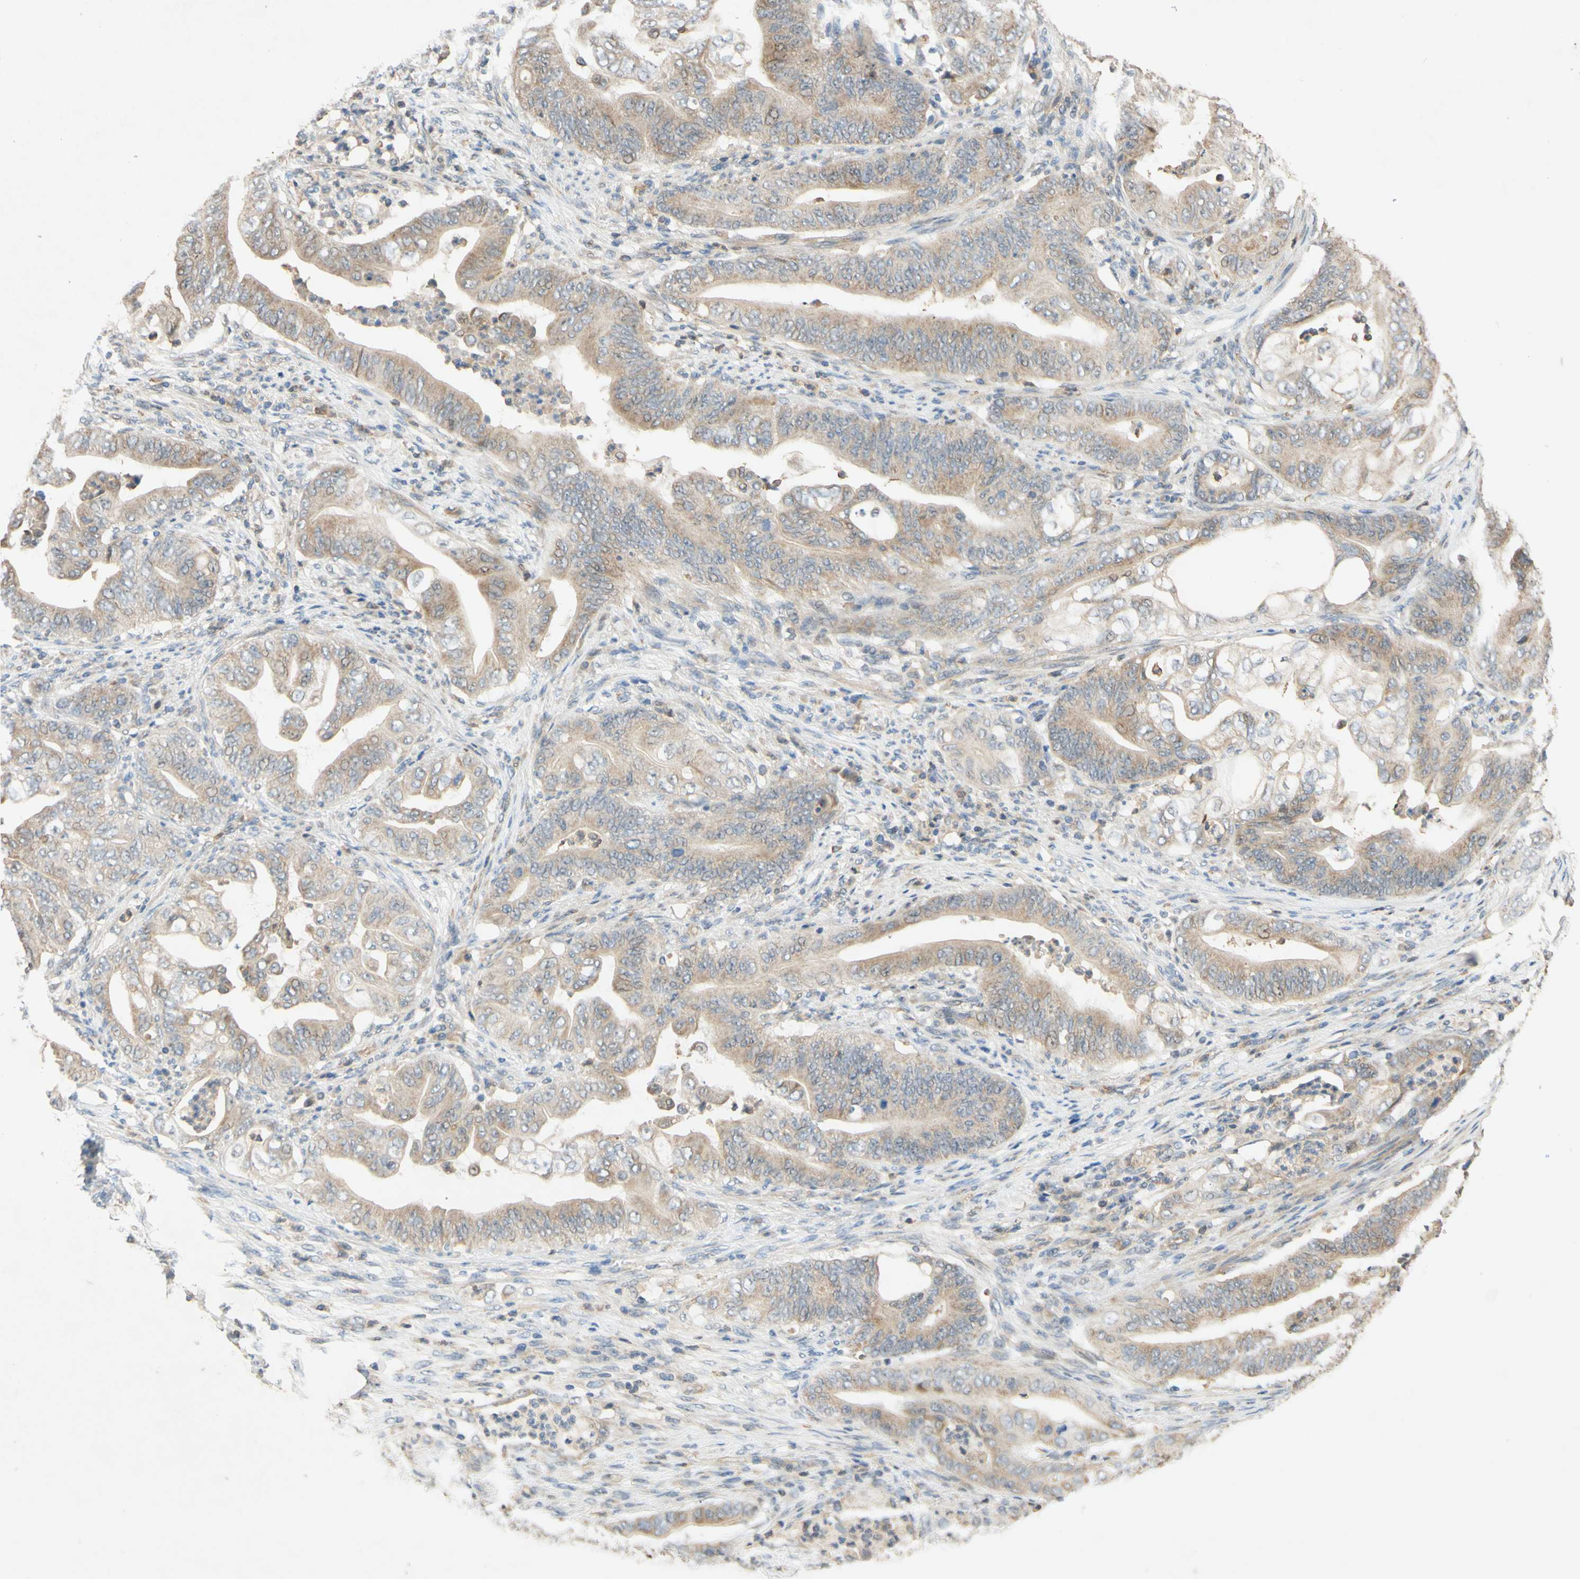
{"staining": {"intensity": "moderate", "quantity": ">75%", "location": "cytoplasmic/membranous"}, "tissue": "stomach cancer", "cell_type": "Tumor cells", "image_type": "cancer", "snomed": [{"axis": "morphology", "description": "Adenocarcinoma, NOS"}, {"axis": "topography", "description": "Stomach"}], "caption": "Immunohistochemical staining of adenocarcinoma (stomach) displays medium levels of moderate cytoplasmic/membranous protein positivity in approximately >75% of tumor cells. (Stains: DAB in brown, nuclei in blue, Microscopy: brightfield microscopy at high magnification).", "gene": "GATA1", "patient": {"sex": "female", "age": 73}}